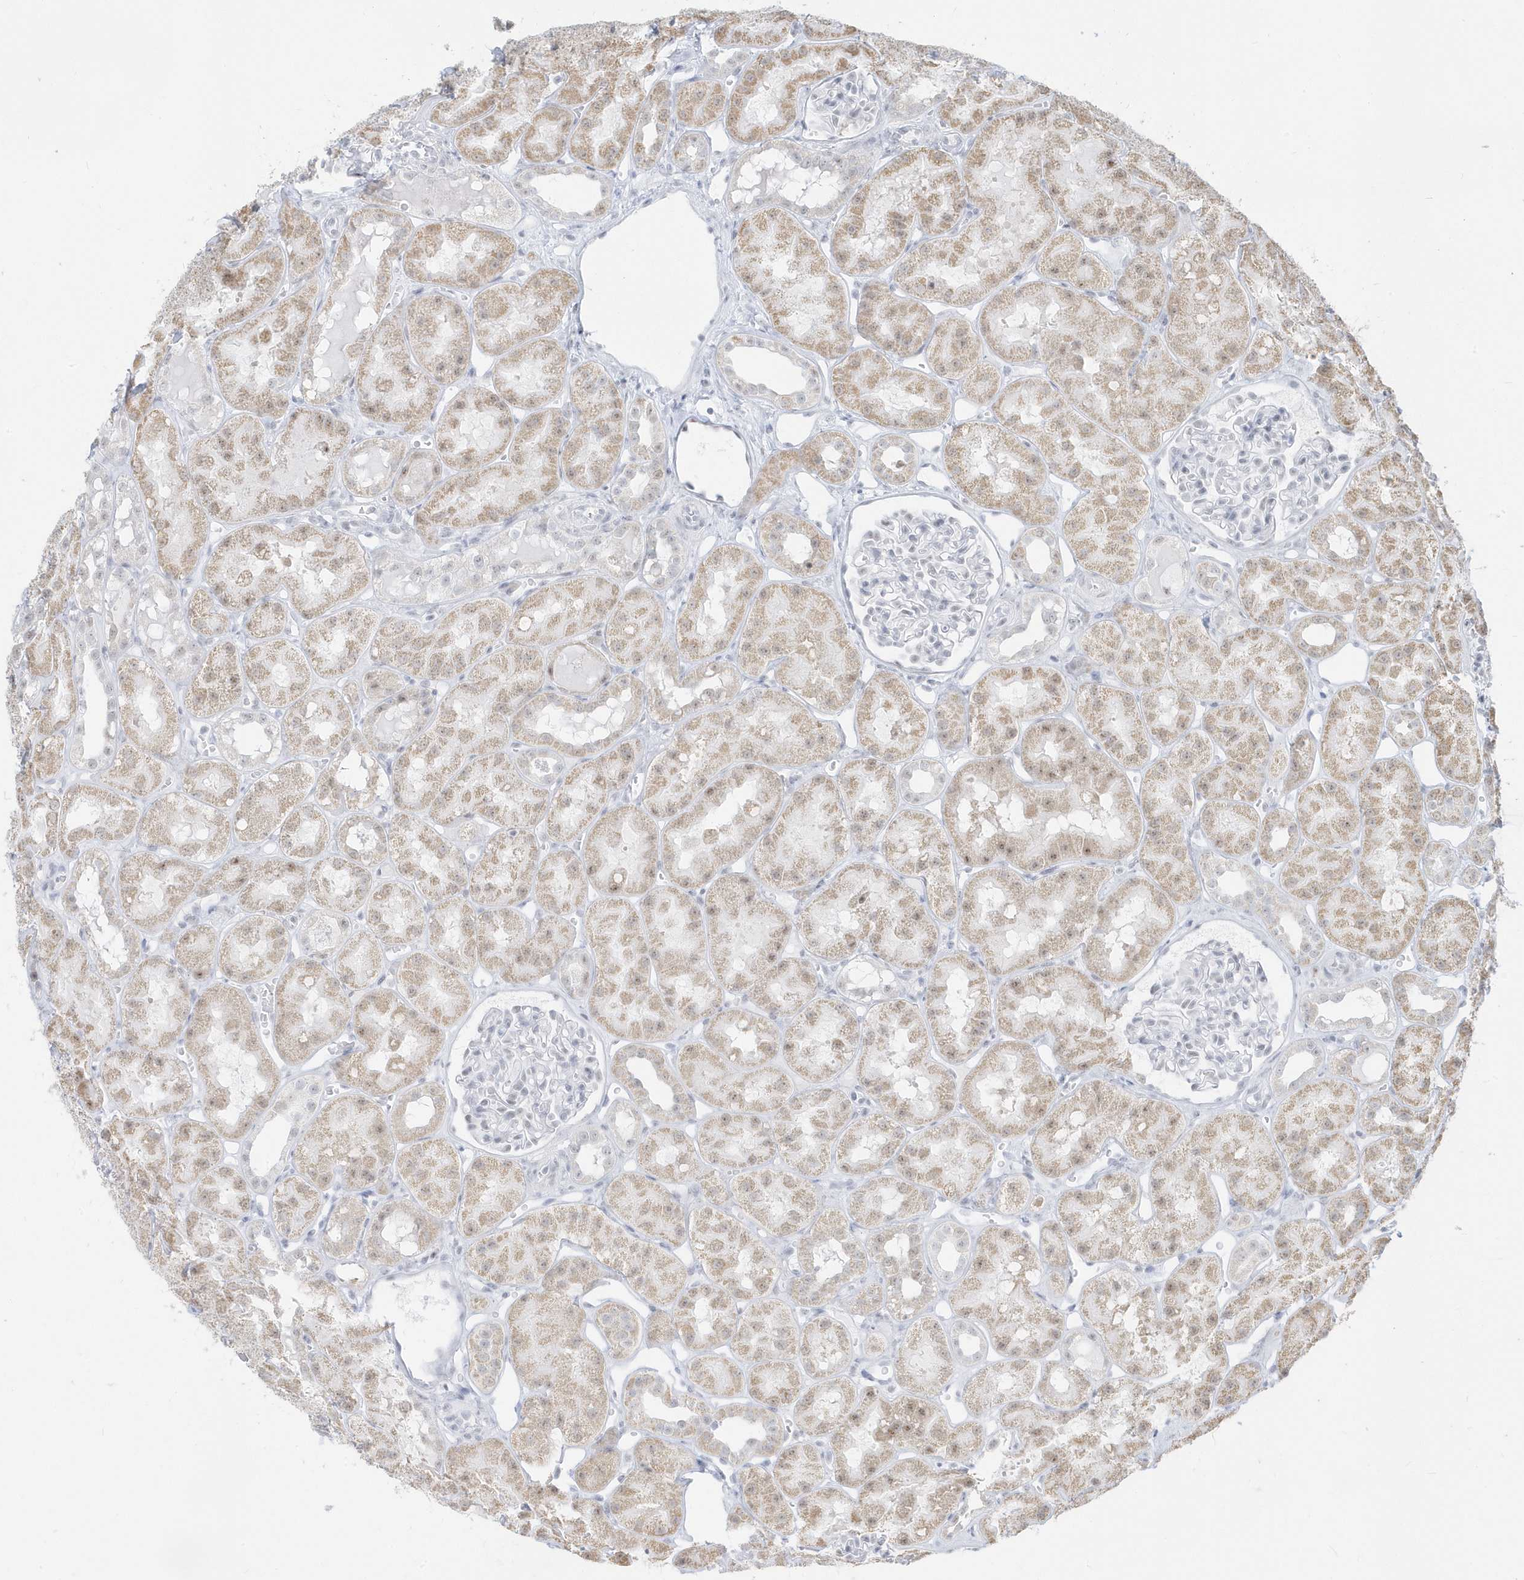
{"staining": {"intensity": "negative", "quantity": "none", "location": "none"}, "tissue": "kidney", "cell_type": "Cells in glomeruli", "image_type": "normal", "snomed": [{"axis": "morphology", "description": "Normal tissue, NOS"}, {"axis": "topography", "description": "Kidney"}], "caption": "High power microscopy micrograph of an immunohistochemistry (IHC) photomicrograph of unremarkable kidney, revealing no significant staining in cells in glomeruli.", "gene": "PLEKHN1", "patient": {"sex": "male", "age": 16}}